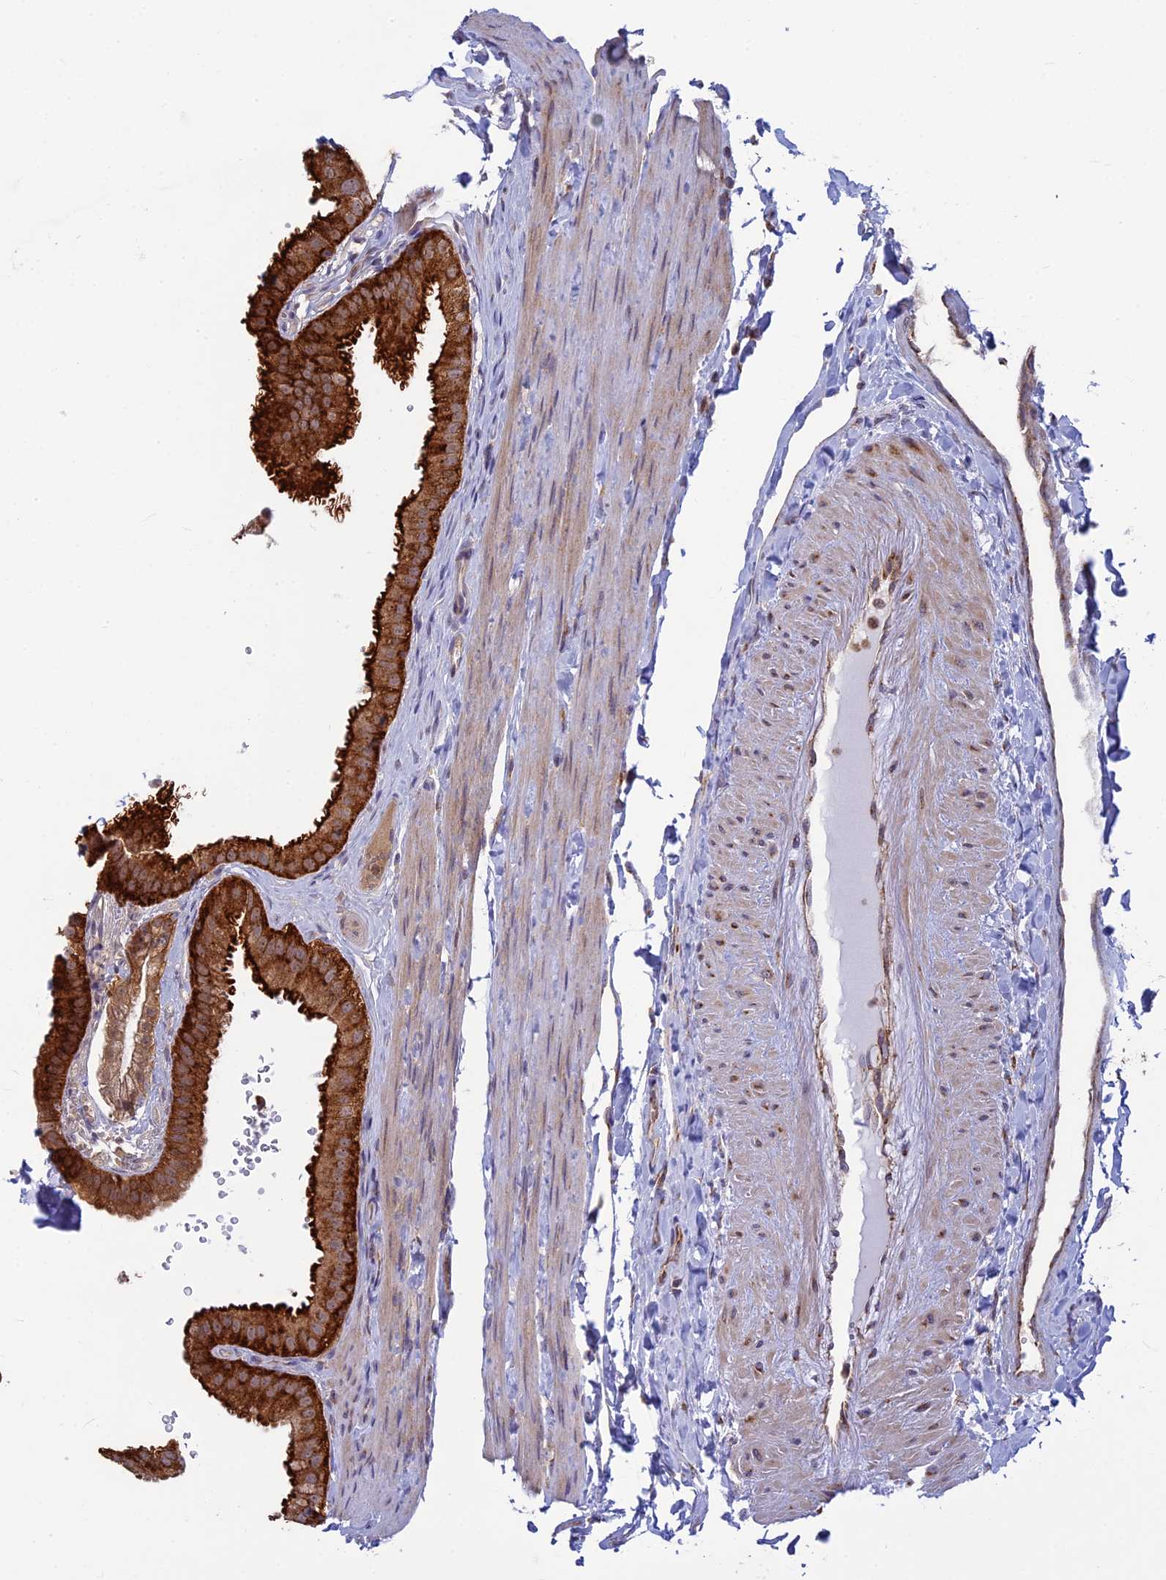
{"staining": {"intensity": "strong", "quantity": ">75%", "location": "cytoplasmic/membranous"}, "tissue": "gallbladder", "cell_type": "Glandular cells", "image_type": "normal", "snomed": [{"axis": "morphology", "description": "Normal tissue, NOS"}, {"axis": "topography", "description": "Gallbladder"}], "caption": "Gallbladder was stained to show a protein in brown. There is high levels of strong cytoplasmic/membranous positivity in about >75% of glandular cells.", "gene": "CLINT1", "patient": {"sex": "female", "age": 61}}